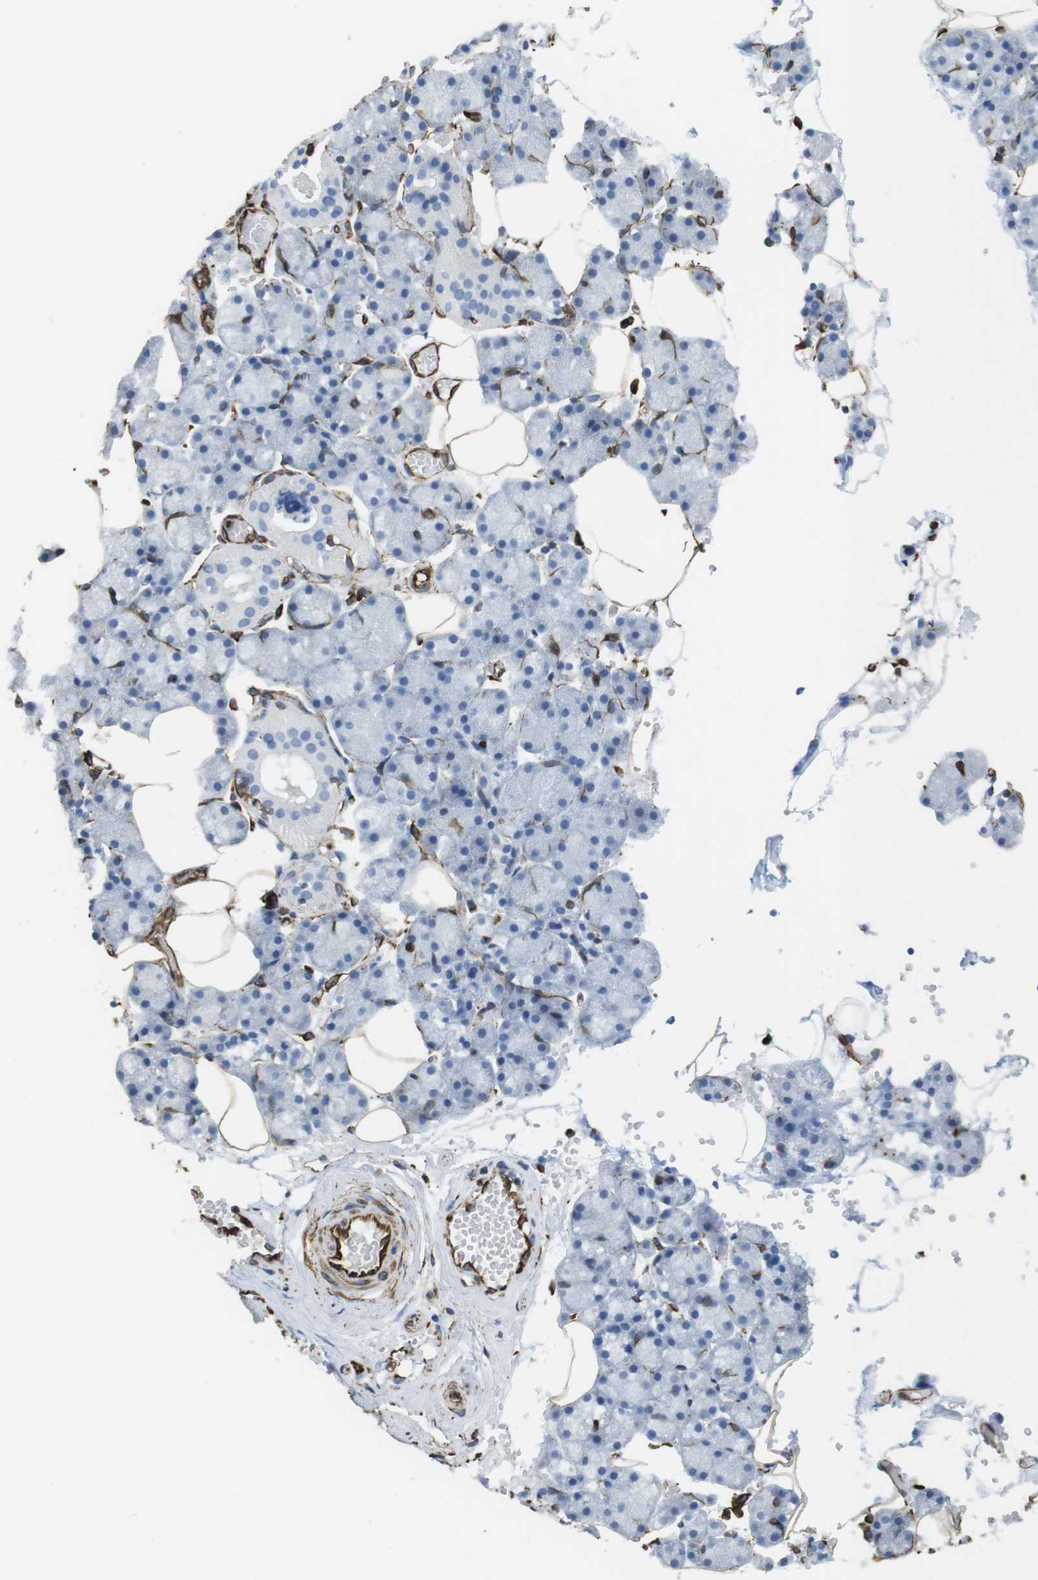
{"staining": {"intensity": "negative", "quantity": "none", "location": "none"}, "tissue": "salivary gland", "cell_type": "Glandular cells", "image_type": "normal", "snomed": [{"axis": "morphology", "description": "Normal tissue, NOS"}, {"axis": "topography", "description": "Salivary gland"}], "caption": "This is a photomicrograph of IHC staining of unremarkable salivary gland, which shows no positivity in glandular cells. (DAB immunohistochemistry (IHC), high magnification).", "gene": "RALGPS1", "patient": {"sex": "male", "age": 62}}